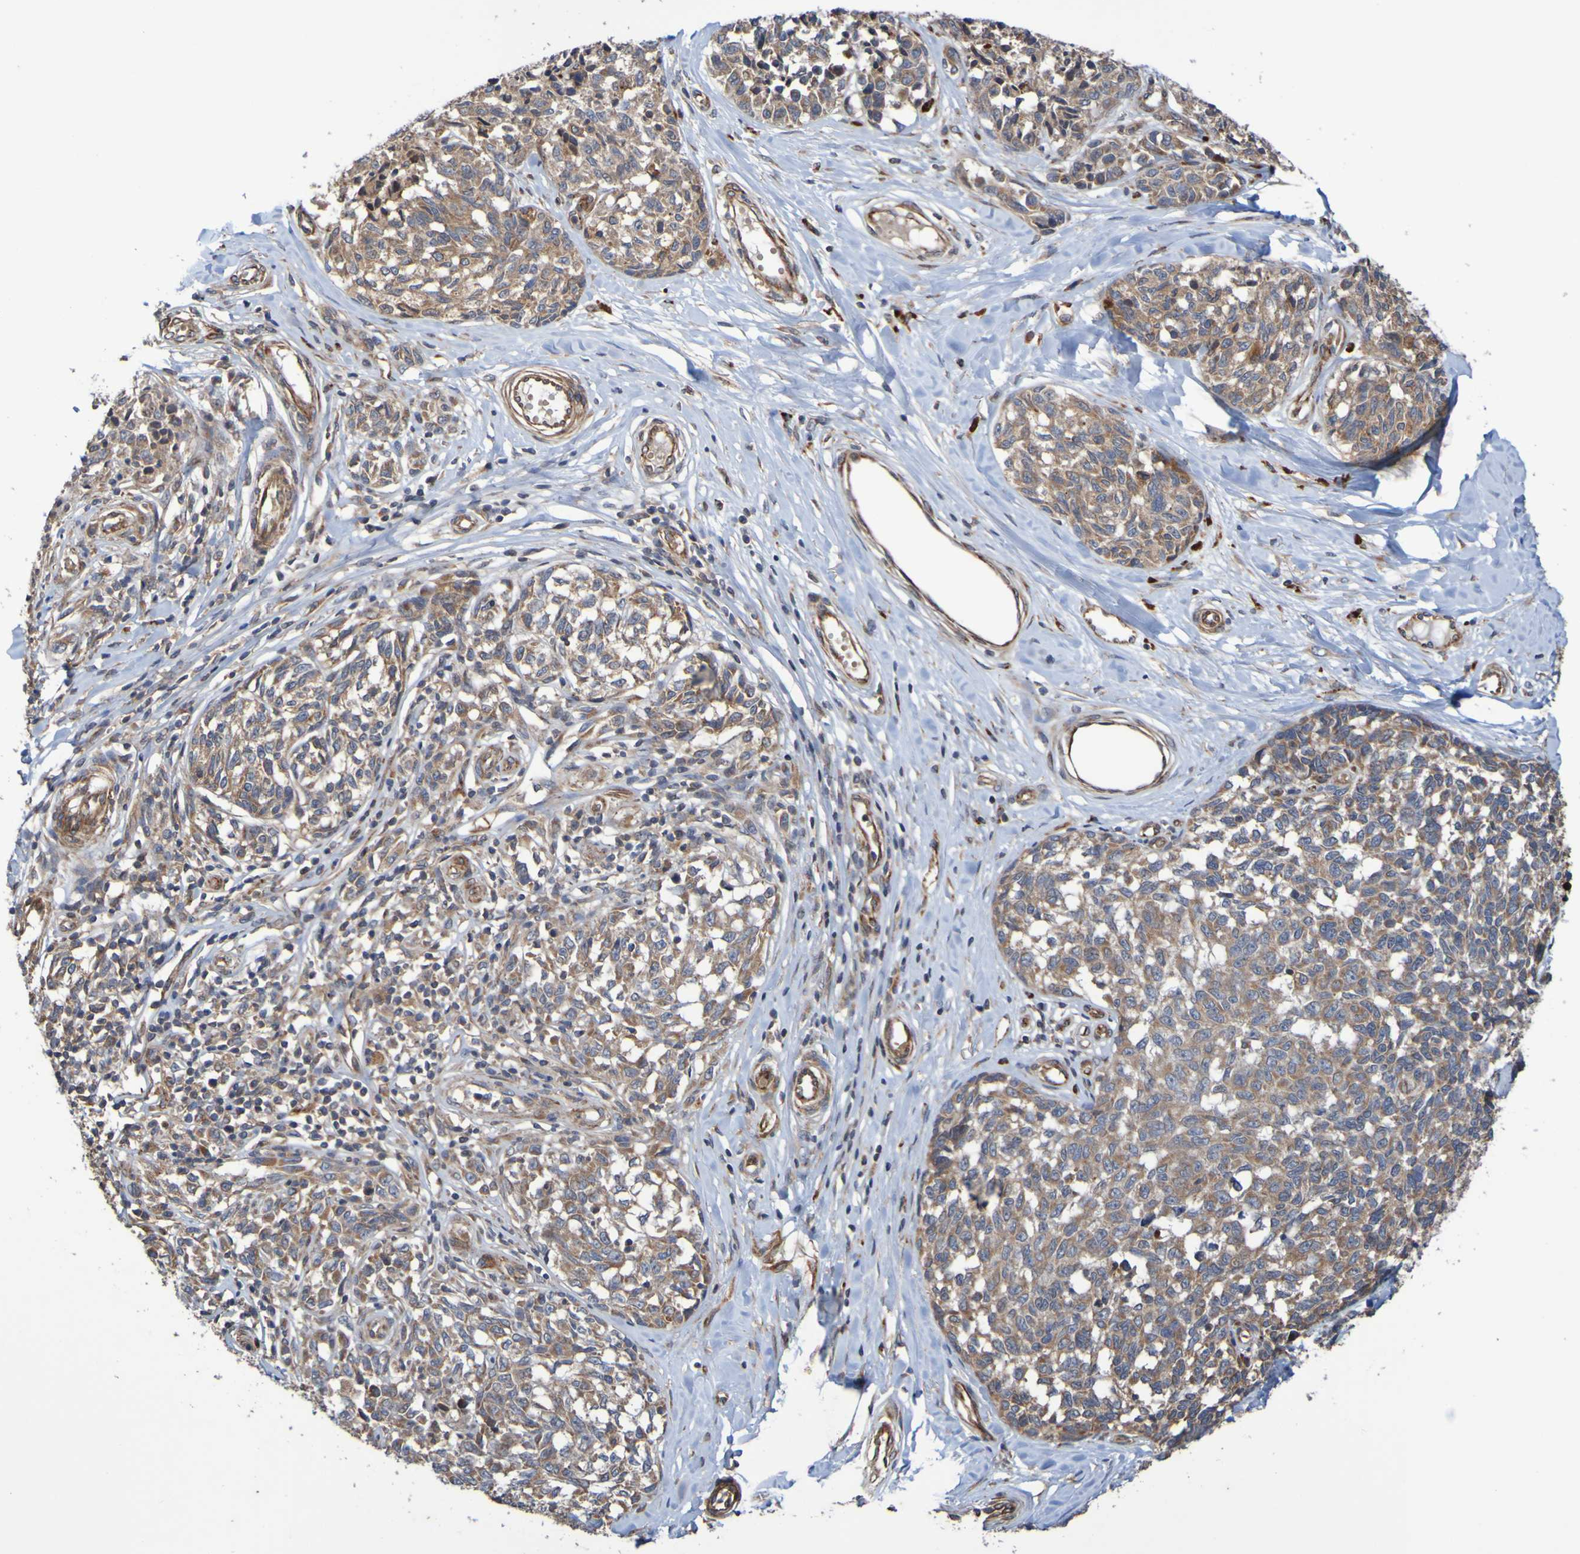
{"staining": {"intensity": "moderate", "quantity": ">75%", "location": "cytoplasmic/membranous"}, "tissue": "melanoma", "cell_type": "Tumor cells", "image_type": "cancer", "snomed": [{"axis": "morphology", "description": "Malignant melanoma, NOS"}, {"axis": "topography", "description": "Skin"}], "caption": "The immunohistochemical stain highlights moderate cytoplasmic/membranous staining in tumor cells of melanoma tissue.", "gene": "UCN", "patient": {"sex": "female", "age": 64}}